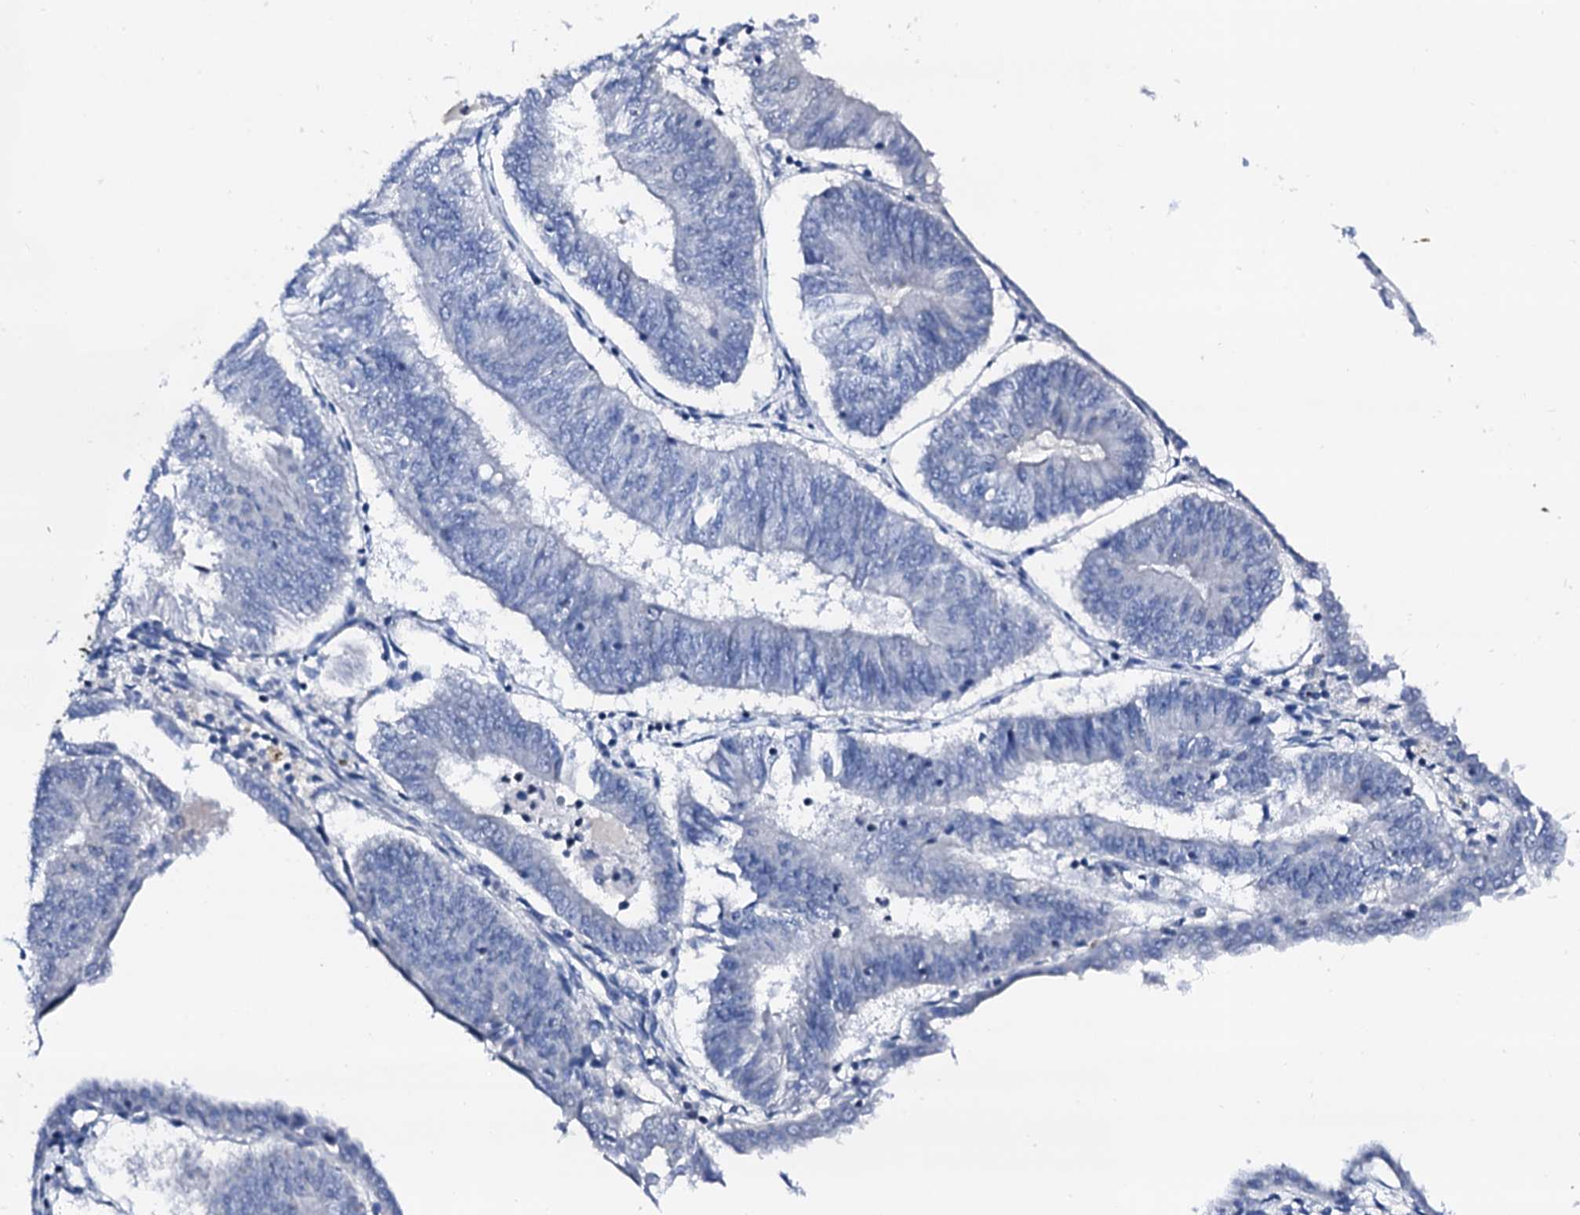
{"staining": {"intensity": "negative", "quantity": "none", "location": "none"}, "tissue": "endometrial cancer", "cell_type": "Tumor cells", "image_type": "cancer", "snomed": [{"axis": "morphology", "description": "Adenocarcinoma, NOS"}, {"axis": "topography", "description": "Endometrium"}], "caption": "Immunohistochemical staining of endometrial cancer displays no significant positivity in tumor cells. (Brightfield microscopy of DAB (3,3'-diaminobenzidine) immunohistochemistry (IHC) at high magnification).", "gene": "TRAFD1", "patient": {"sex": "female", "age": 58}}